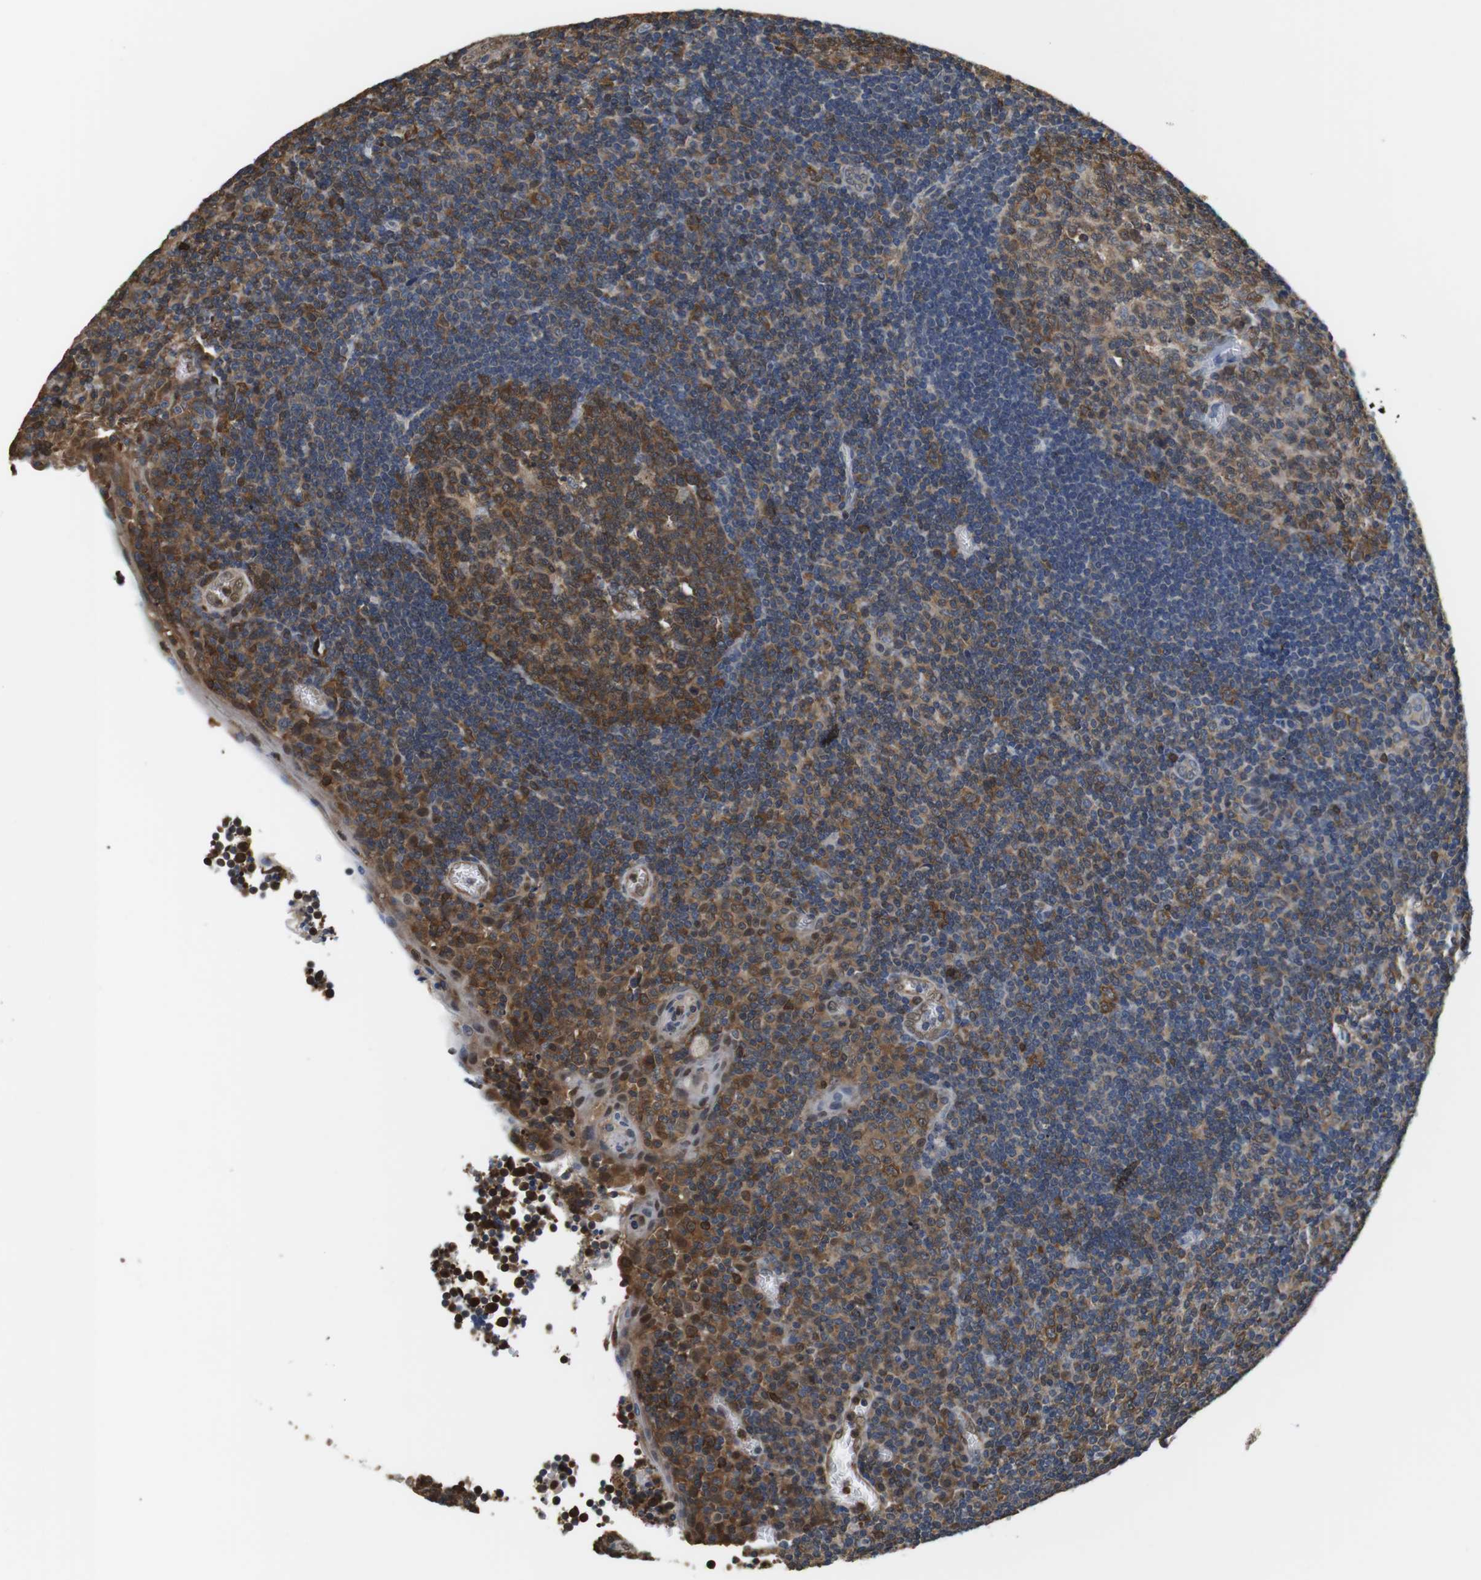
{"staining": {"intensity": "moderate", "quantity": ">75%", "location": "cytoplasmic/membranous"}, "tissue": "tonsil", "cell_type": "Germinal center cells", "image_type": "normal", "snomed": [{"axis": "morphology", "description": "Normal tissue, NOS"}, {"axis": "topography", "description": "Tonsil"}], "caption": "An image showing moderate cytoplasmic/membranous positivity in about >75% of germinal center cells in normal tonsil, as visualized by brown immunohistochemical staining.", "gene": "LDHA", "patient": {"sex": "male", "age": 37}}